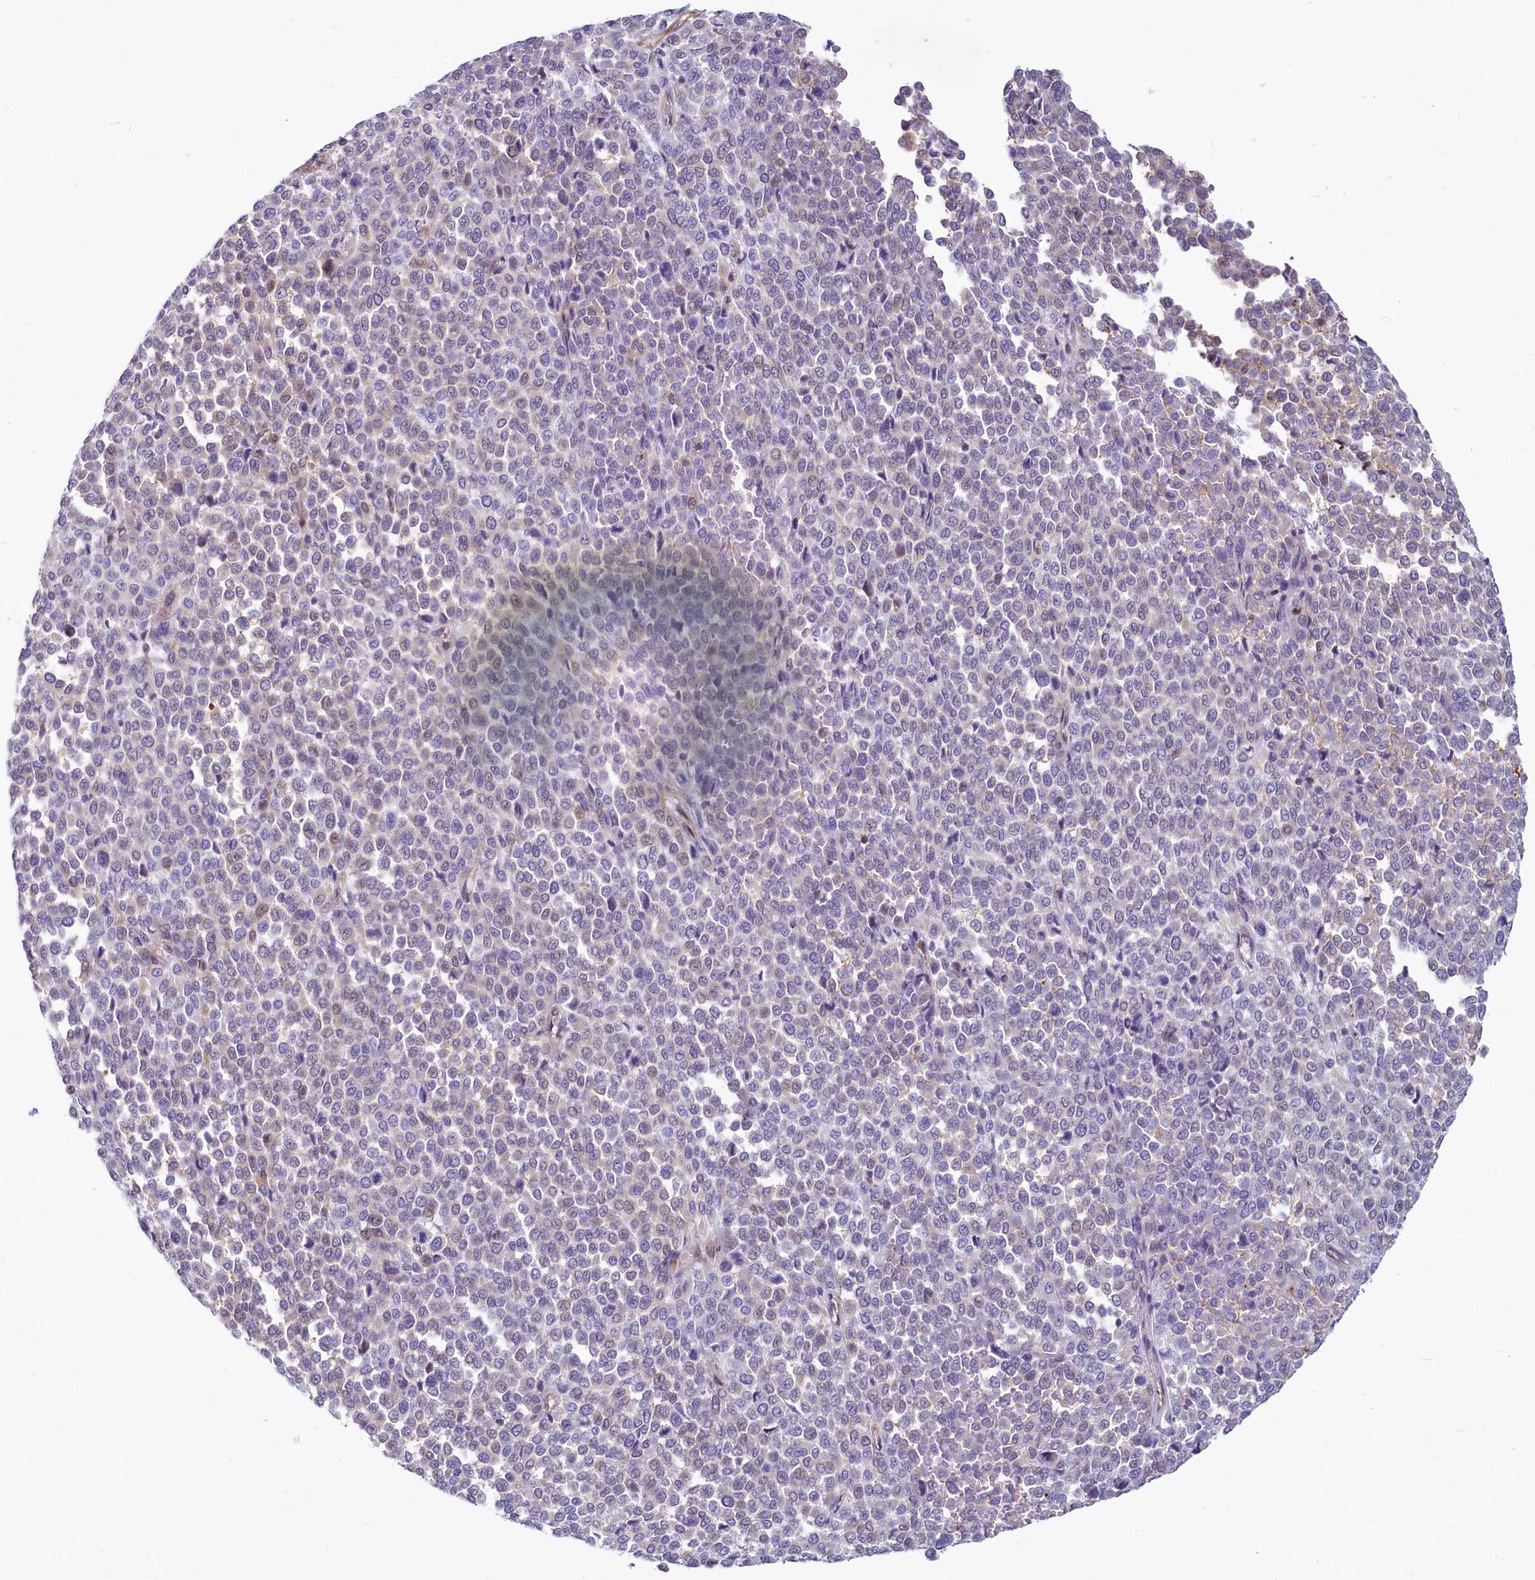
{"staining": {"intensity": "negative", "quantity": "none", "location": "none"}, "tissue": "melanoma", "cell_type": "Tumor cells", "image_type": "cancer", "snomed": [{"axis": "morphology", "description": "Malignant melanoma, Metastatic site"}, {"axis": "topography", "description": "Pancreas"}], "caption": "Malignant melanoma (metastatic site) was stained to show a protein in brown. There is no significant expression in tumor cells. Nuclei are stained in blue.", "gene": "LMOD3", "patient": {"sex": "female", "age": 30}}